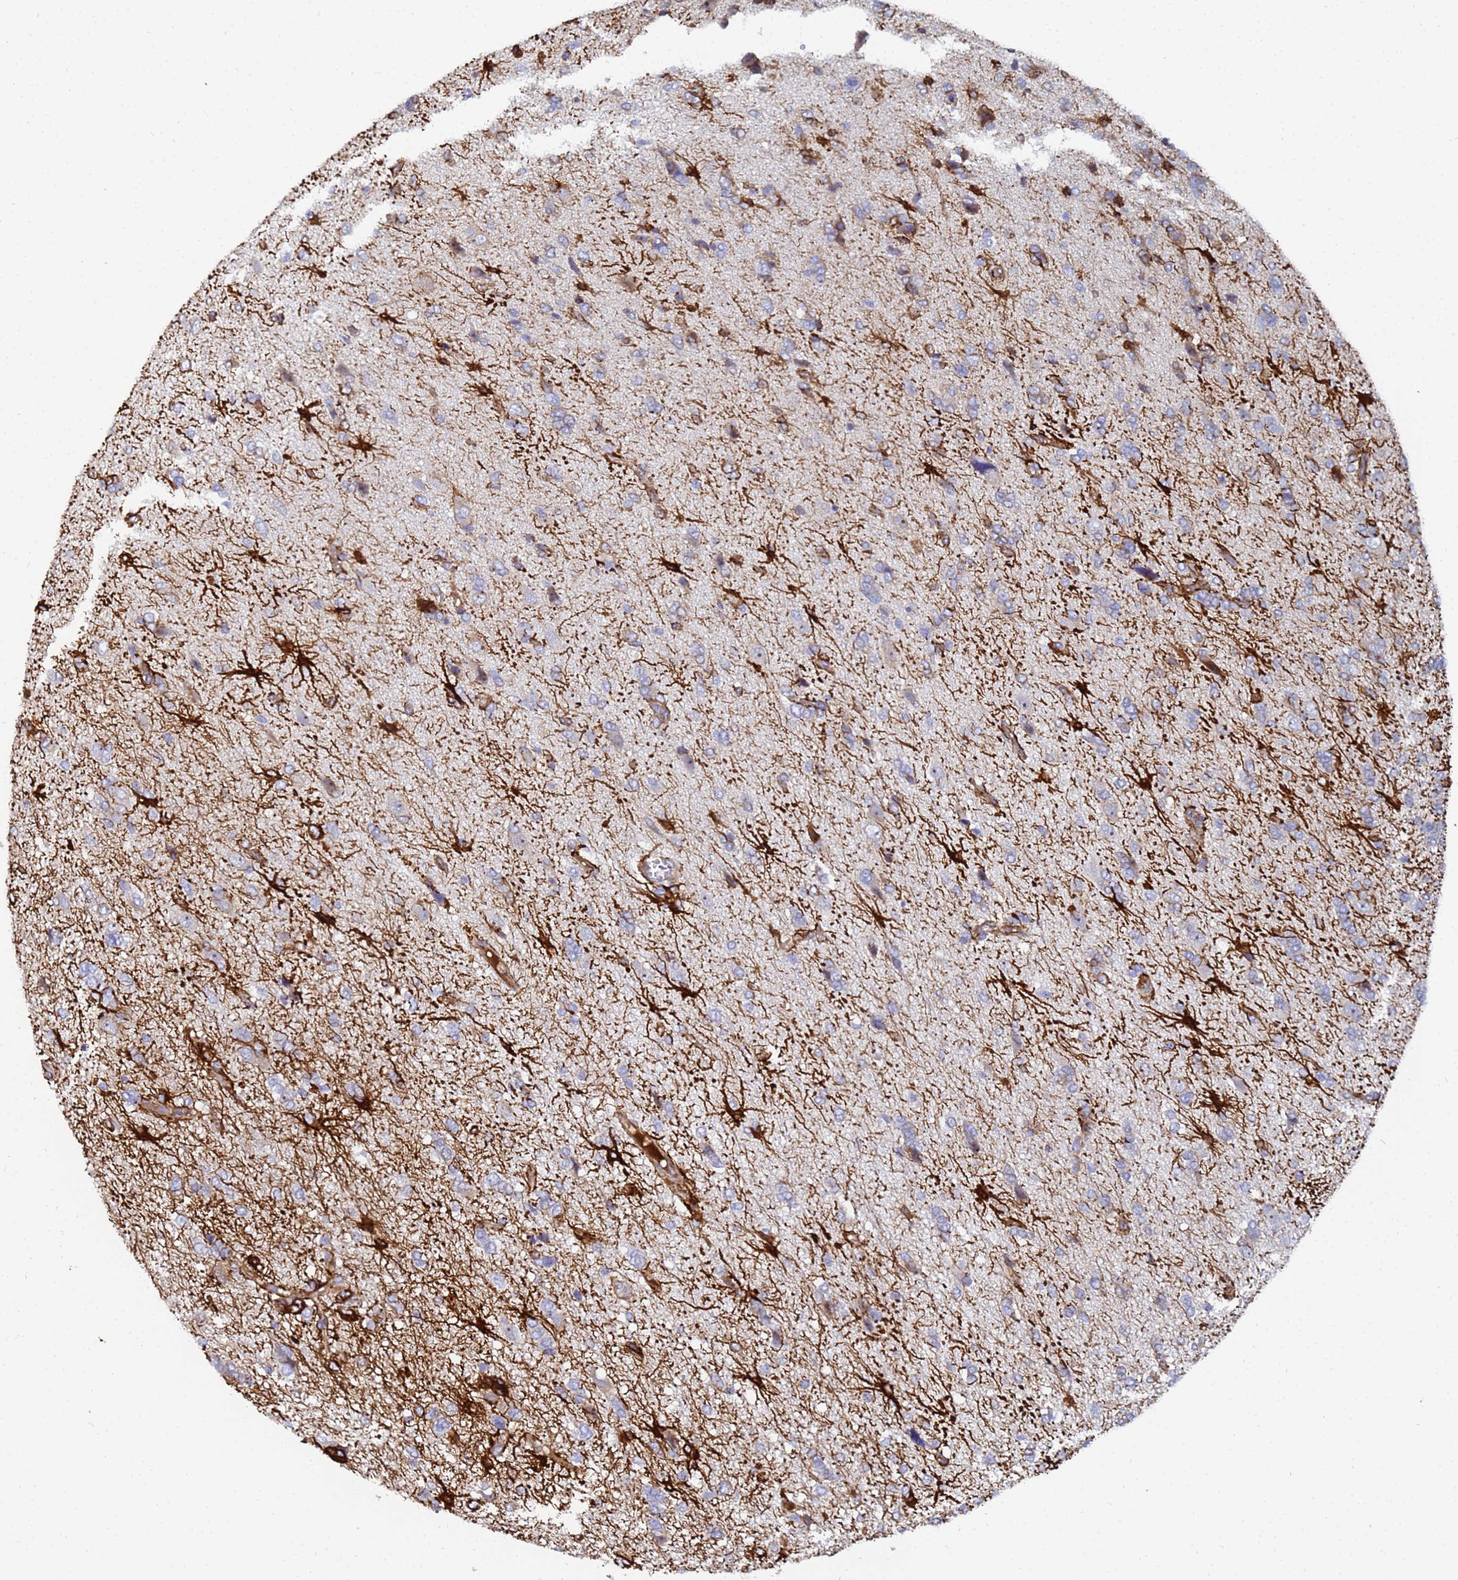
{"staining": {"intensity": "negative", "quantity": "none", "location": "none"}, "tissue": "glioma", "cell_type": "Tumor cells", "image_type": "cancer", "snomed": [{"axis": "morphology", "description": "Glioma, malignant, High grade"}, {"axis": "topography", "description": "Brain"}], "caption": "A high-resolution image shows IHC staining of glioma, which reveals no significant positivity in tumor cells.", "gene": "SYT13", "patient": {"sex": "female", "age": 59}}